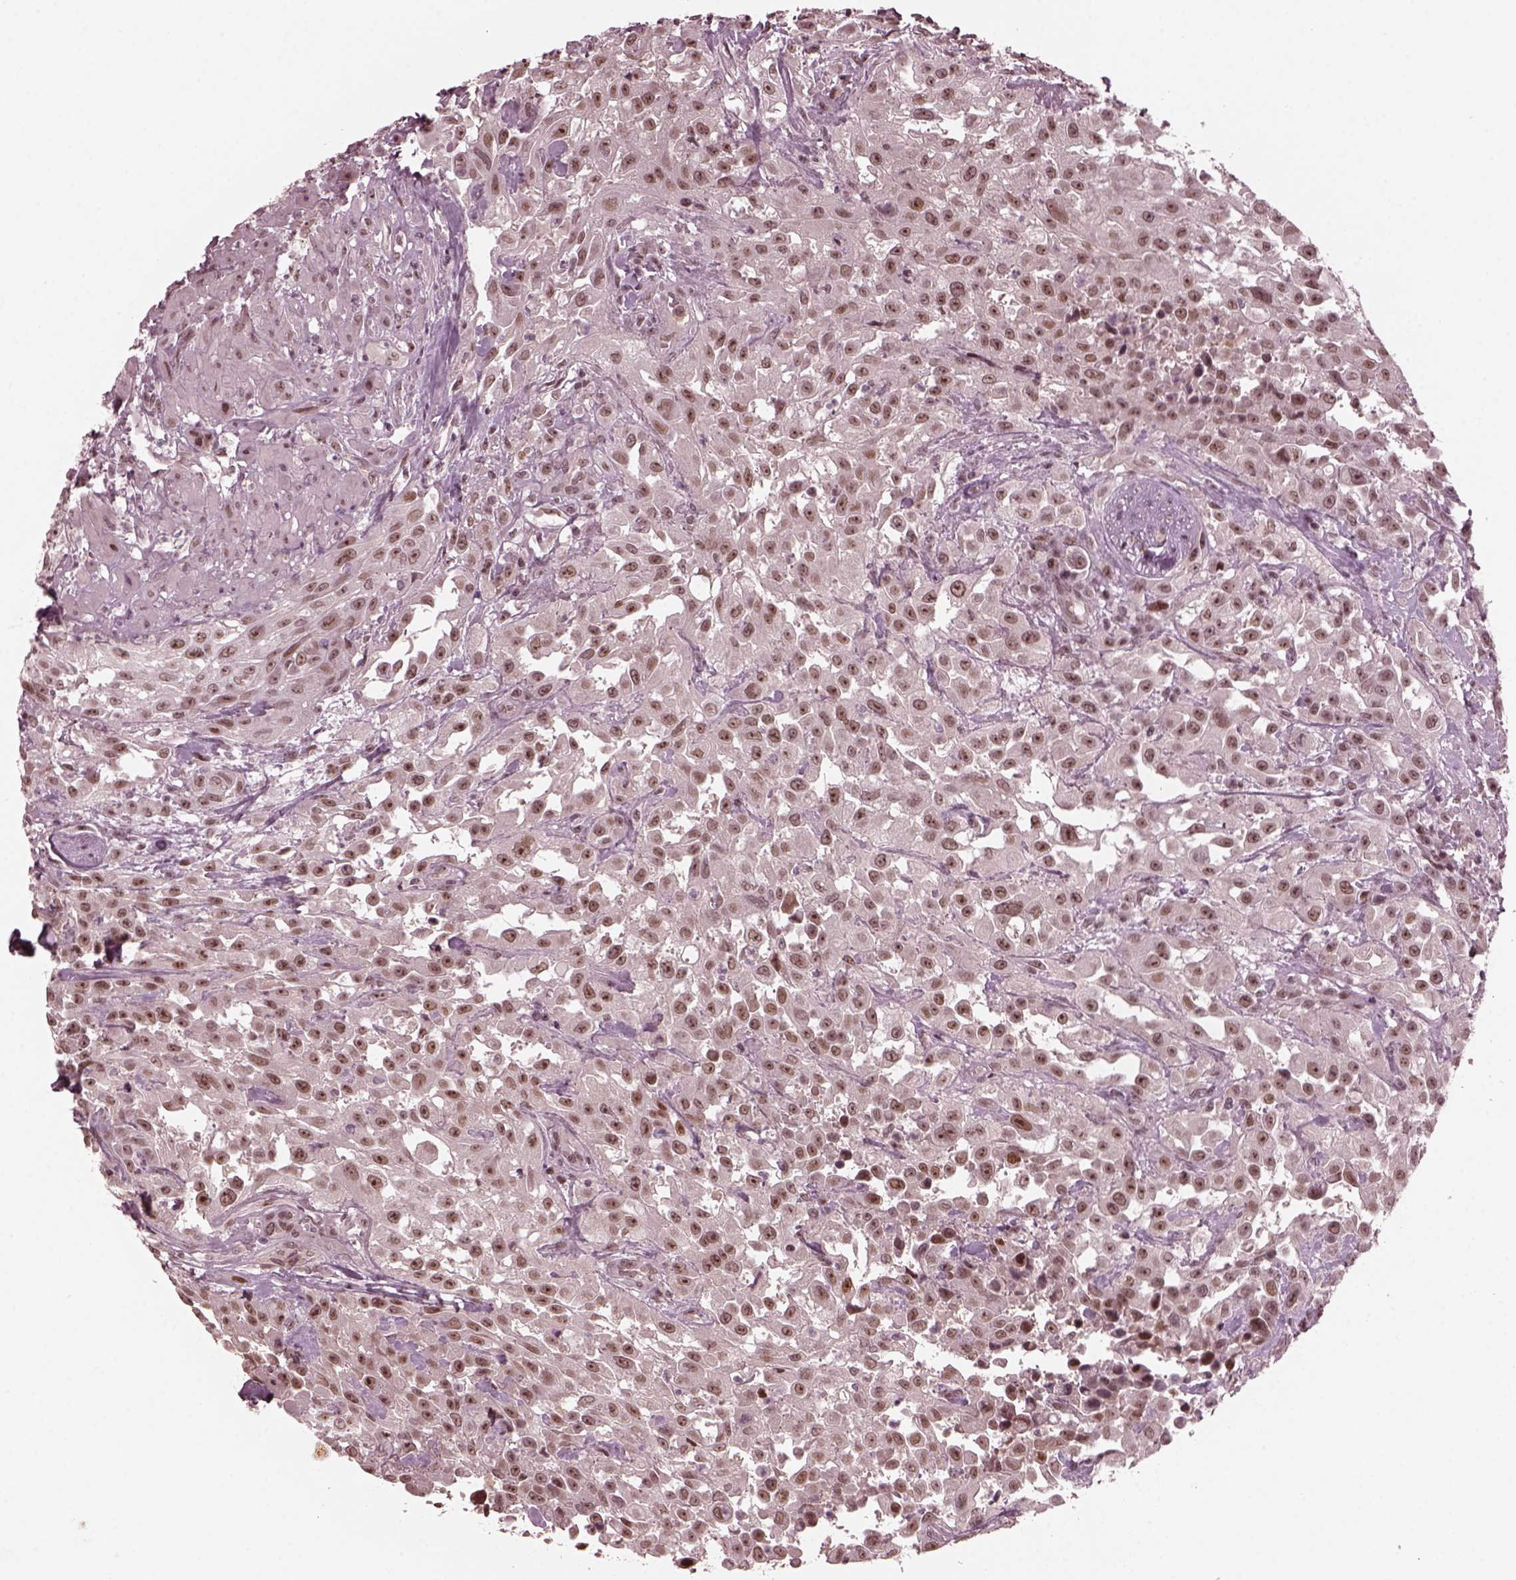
{"staining": {"intensity": "weak", "quantity": "25%-75%", "location": "nuclear"}, "tissue": "urothelial cancer", "cell_type": "Tumor cells", "image_type": "cancer", "snomed": [{"axis": "morphology", "description": "Urothelial carcinoma, High grade"}, {"axis": "topography", "description": "Urinary bladder"}], "caption": "This micrograph exhibits urothelial cancer stained with IHC to label a protein in brown. The nuclear of tumor cells show weak positivity for the protein. Nuclei are counter-stained blue.", "gene": "TRIB3", "patient": {"sex": "male", "age": 79}}